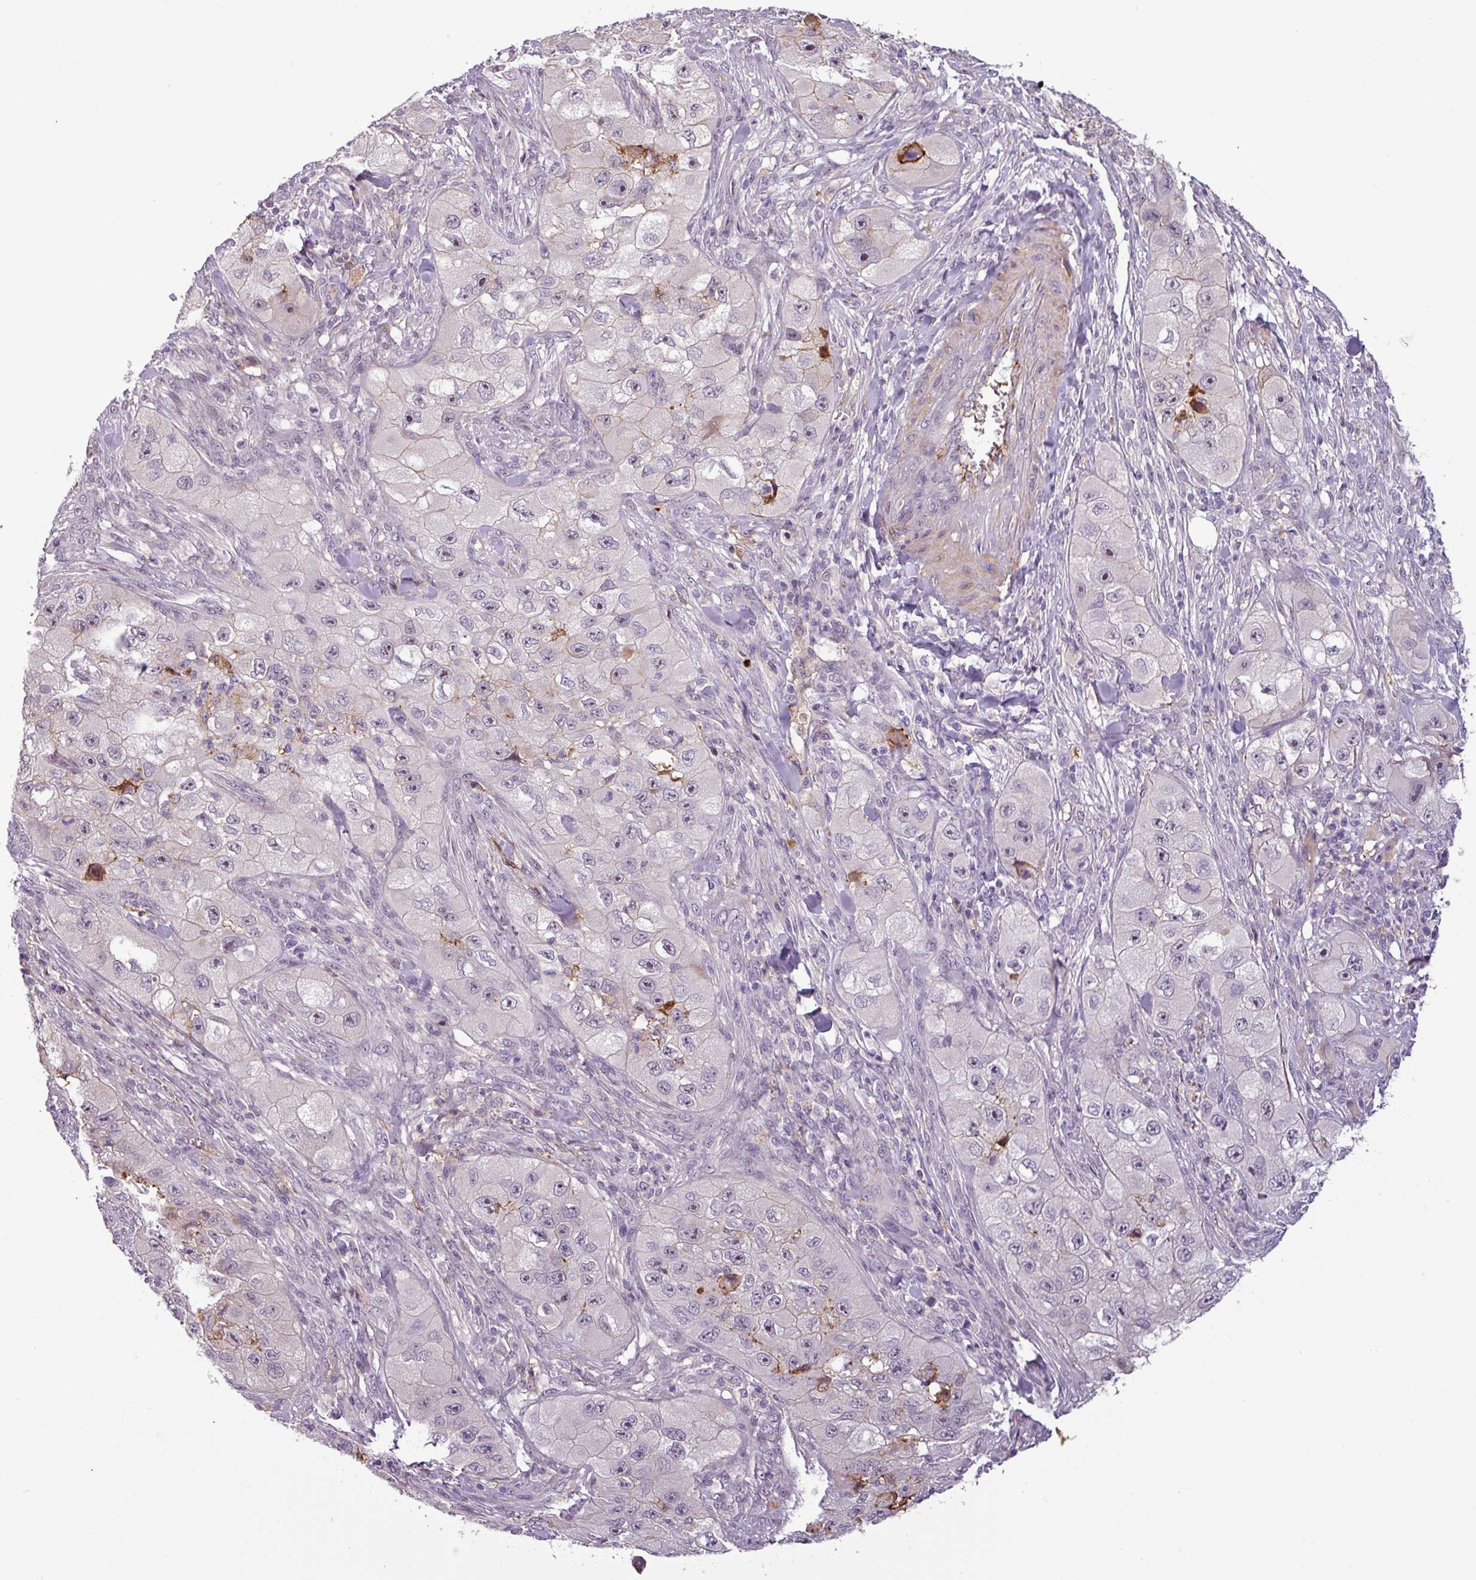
{"staining": {"intensity": "weak", "quantity": "<25%", "location": "cytoplasmic/membranous"}, "tissue": "skin cancer", "cell_type": "Tumor cells", "image_type": "cancer", "snomed": [{"axis": "morphology", "description": "Squamous cell carcinoma, NOS"}, {"axis": "topography", "description": "Skin"}, {"axis": "topography", "description": "Subcutis"}], "caption": "Protein analysis of skin cancer shows no significant staining in tumor cells. (DAB IHC visualized using brightfield microscopy, high magnification).", "gene": "APOC1", "patient": {"sex": "male", "age": 73}}